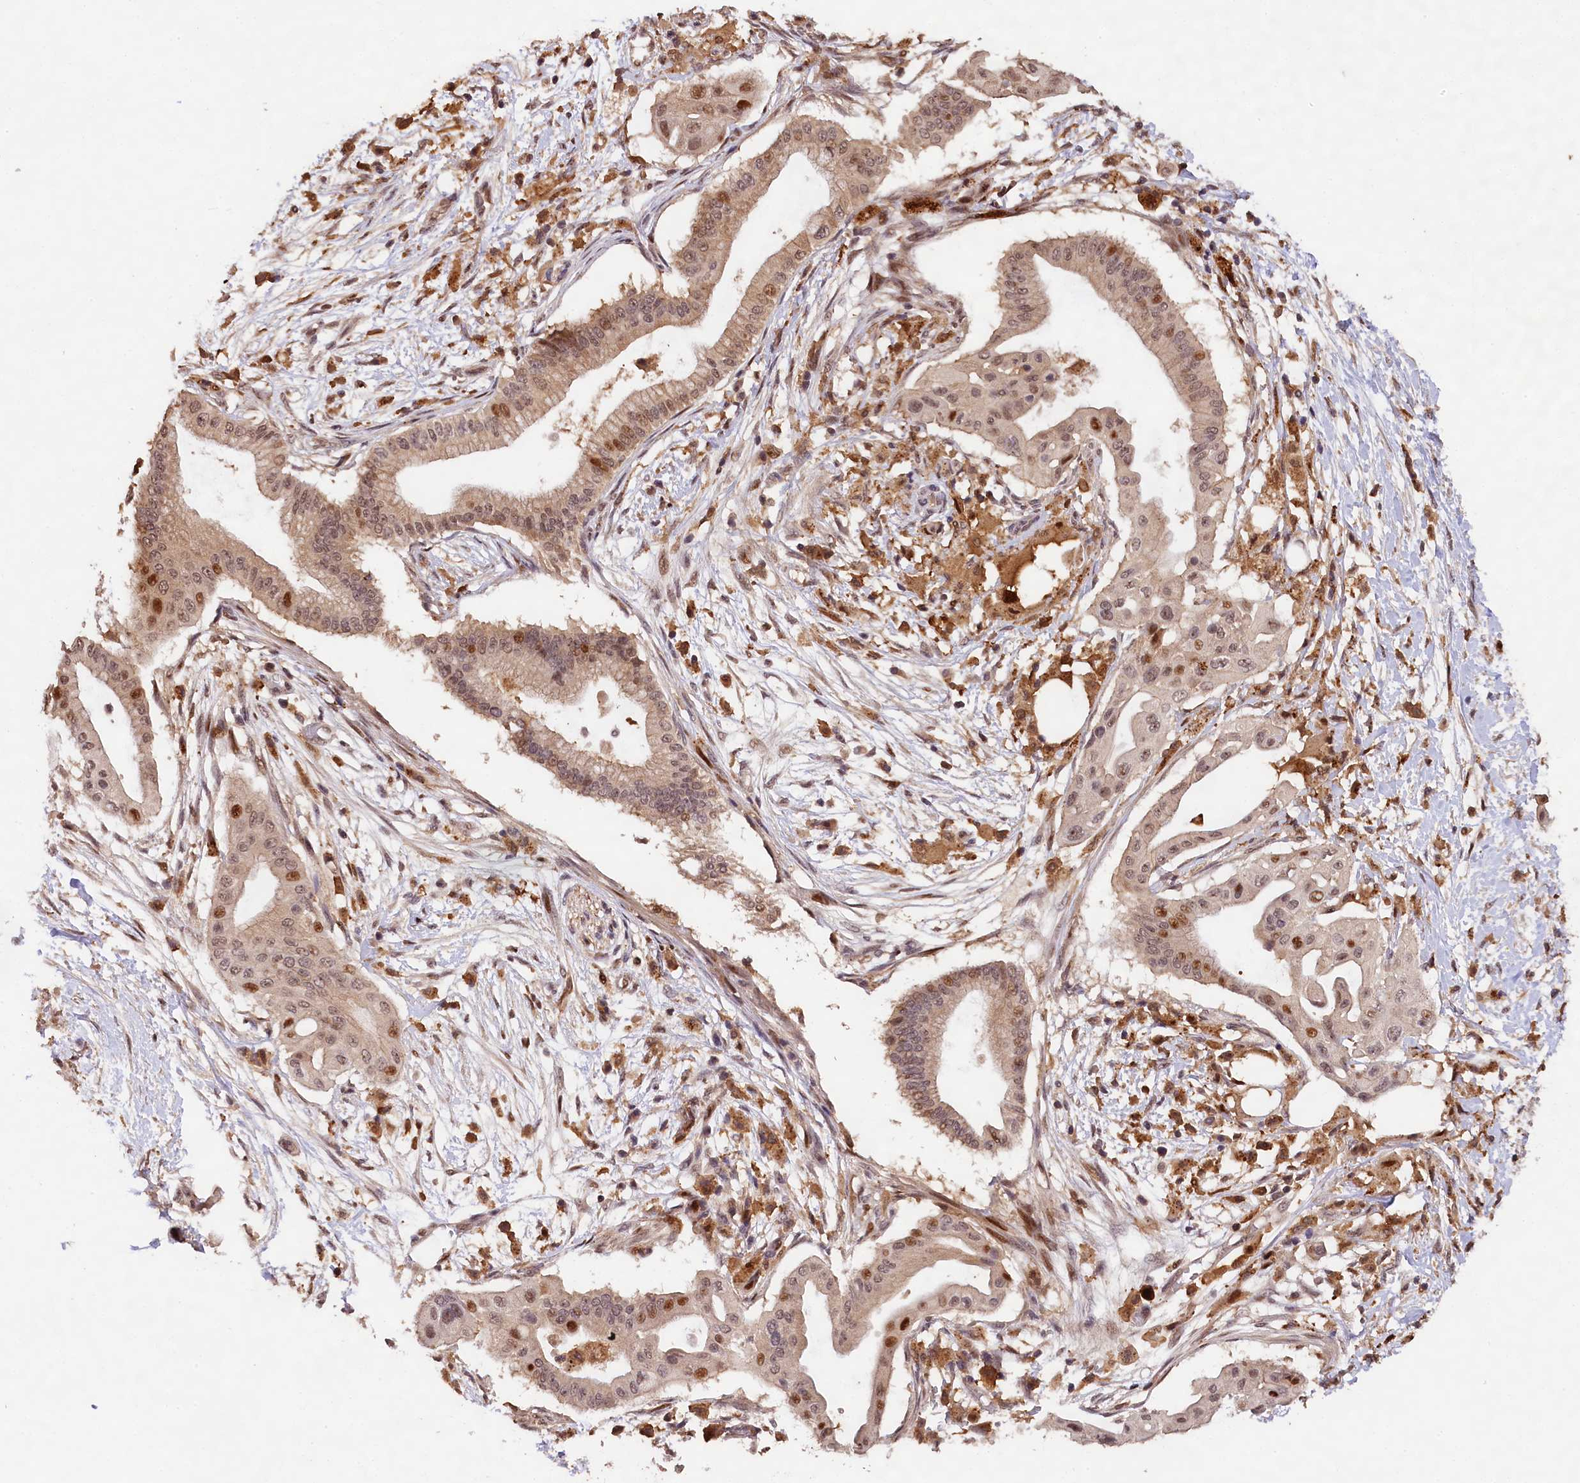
{"staining": {"intensity": "moderate", "quantity": ">75%", "location": "nuclear"}, "tissue": "pancreatic cancer", "cell_type": "Tumor cells", "image_type": "cancer", "snomed": [{"axis": "morphology", "description": "Adenocarcinoma, NOS"}, {"axis": "topography", "description": "Pancreas"}], "caption": "Approximately >75% of tumor cells in human pancreatic adenocarcinoma display moderate nuclear protein staining as visualized by brown immunohistochemical staining.", "gene": "PHAF1", "patient": {"sex": "male", "age": 68}}